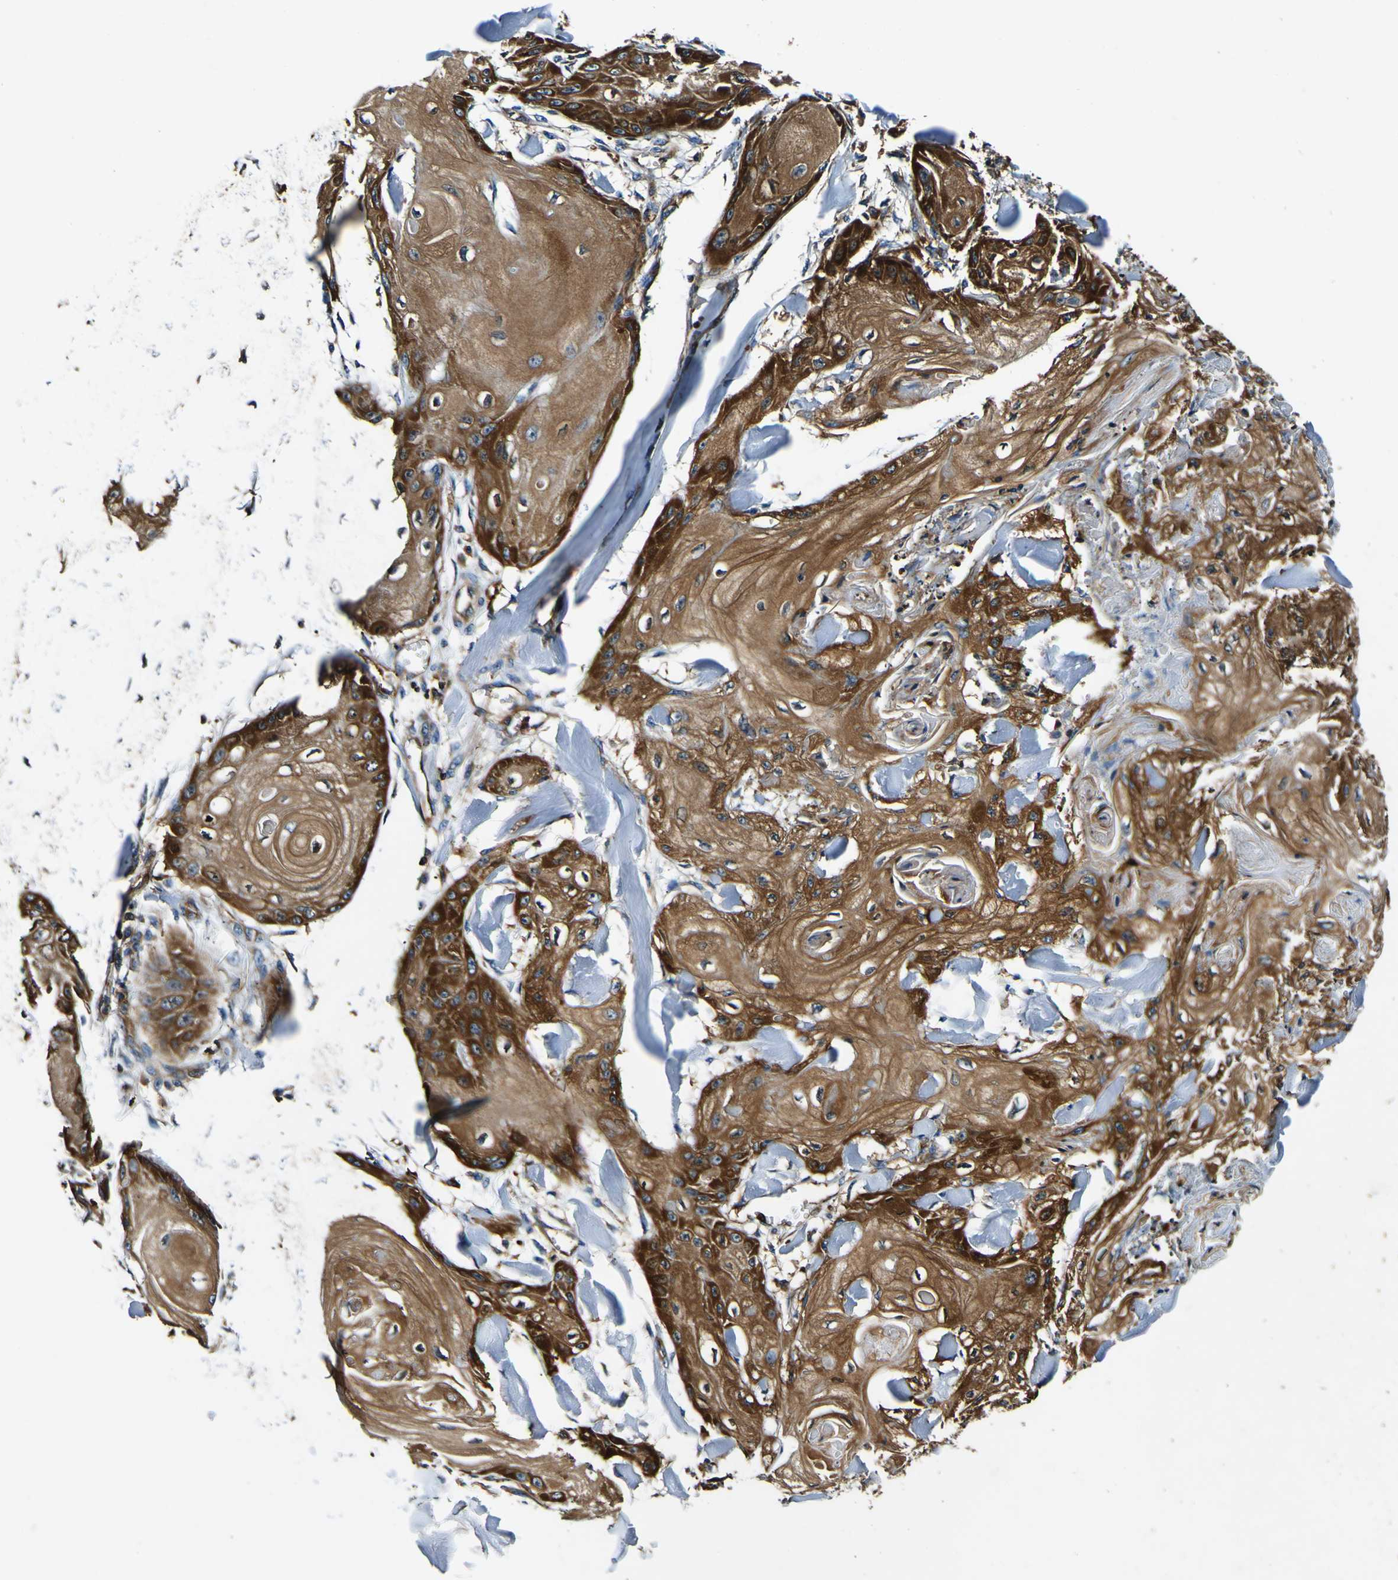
{"staining": {"intensity": "strong", "quantity": ">75%", "location": "cytoplasmic/membranous"}, "tissue": "skin cancer", "cell_type": "Tumor cells", "image_type": "cancer", "snomed": [{"axis": "morphology", "description": "Squamous cell carcinoma, NOS"}, {"axis": "topography", "description": "Skin"}], "caption": "High-magnification brightfield microscopy of skin cancer stained with DAB (3,3'-diaminobenzidine) (brown) and counterstained with hematoxylin (blue). tumor cells exhibit strong cytoplasmic/membranous expression is present in approximately>75% of cells. (IHC, brightfield microscopy, high magnification).", "gene": "RHOT2", "patient": {"sex": "male", "age": 74}}